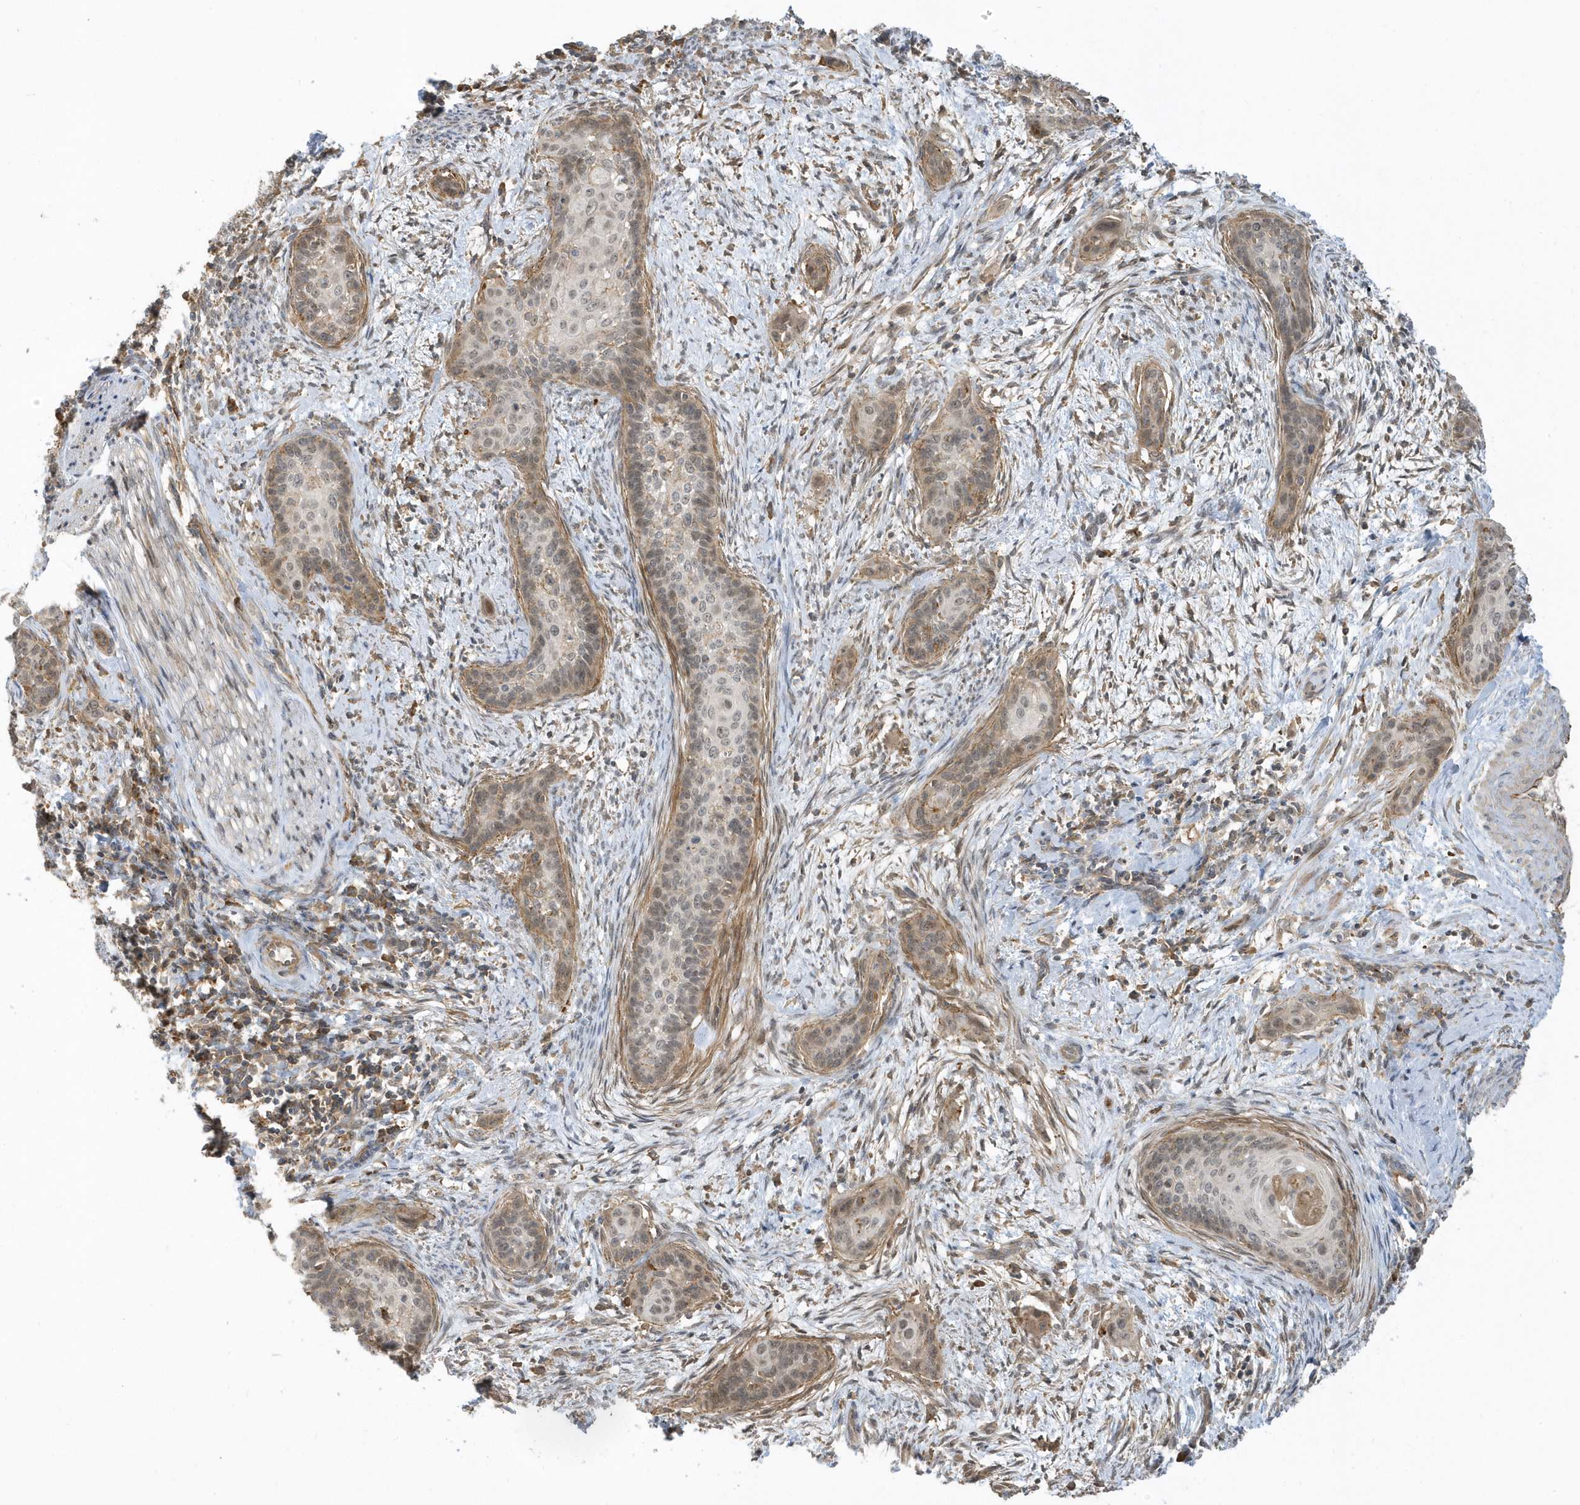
{"staining": {"intensity": "weak", "quantity": "25%-75%", "location": "cytoplasmic/membranous,nuclear"}, "tissue": "cervical cancer", "cell_type": "Tumor cells", "image_type": "cancer", "snomed": [{"axis": "morphology", "description": "Squamous cell carcinoma, NOS"}, {"axis": "topography", "description": "Cervix"}], "caption": "Cervical cancer (squamous cell carcinoma) stained with a brown dye shows weak cytoplasmic/membranous and nuclear positive positivity in approximately 25%-75% of tumor cells.", "gene": "ZBTB8A", "patient": {"sex": "female", "age": 33}}